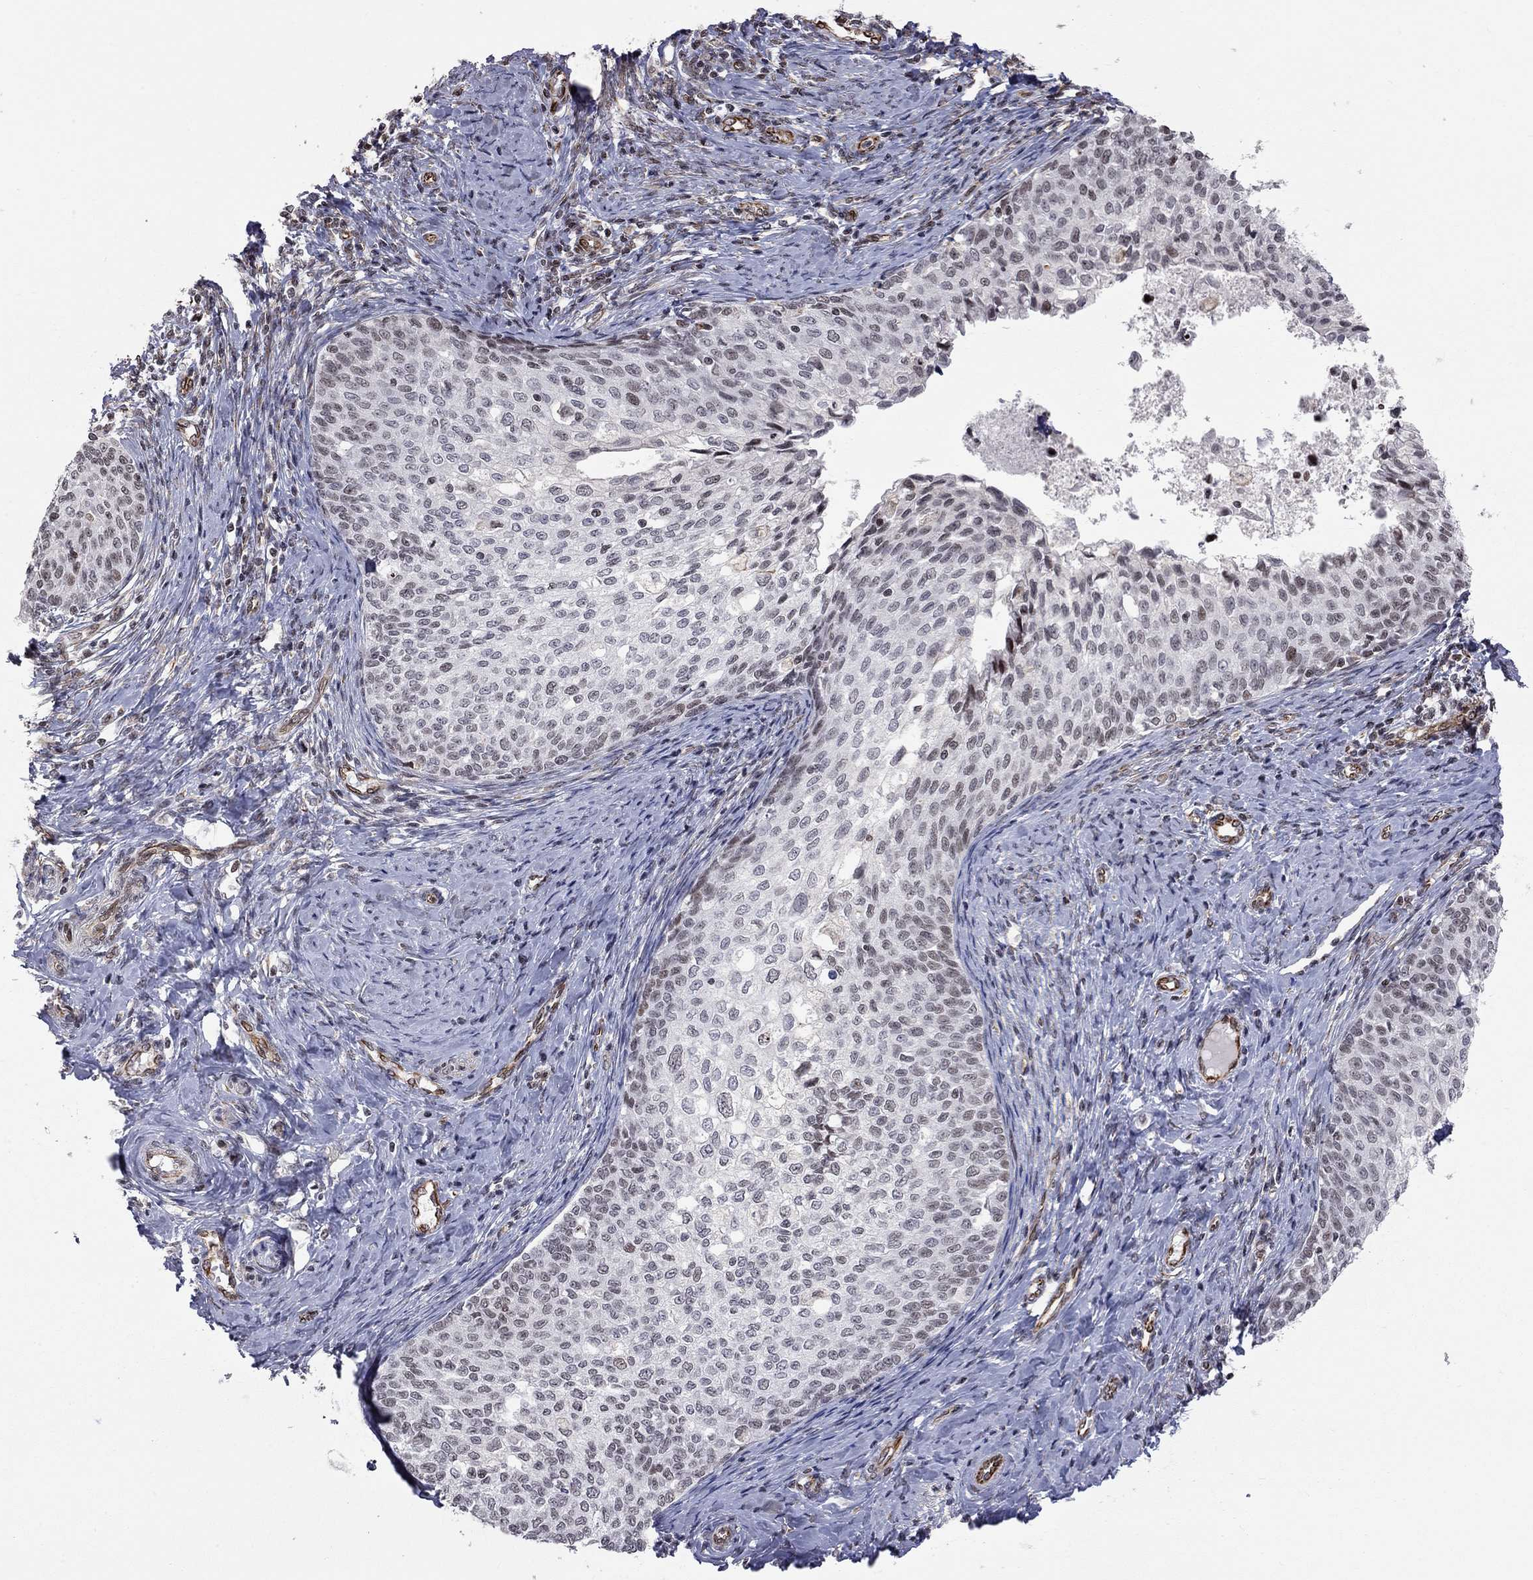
{"staining": {"intensity": "negative", "quantity": "none", "location": "none"}, "tissue": "cervical cancer", "cell_type": "Tumor cells", "image_type": "cancer", "snomed": [{"axis": "morphology", "description": "Squamous cell carcinoma, NOS"}, {"axis": "topography", "description": "Cervix"}], "caption": "IHC photomicrograph of neoplastic tissue: cervical cancer stained with DAB displays no significant protein expression in tumor cells. (Brightfield microscopy of DAB immunohistochemistry at high magnification).", "gene": "MTNR1B", "patient": {"sex": "female", "age": 51}}